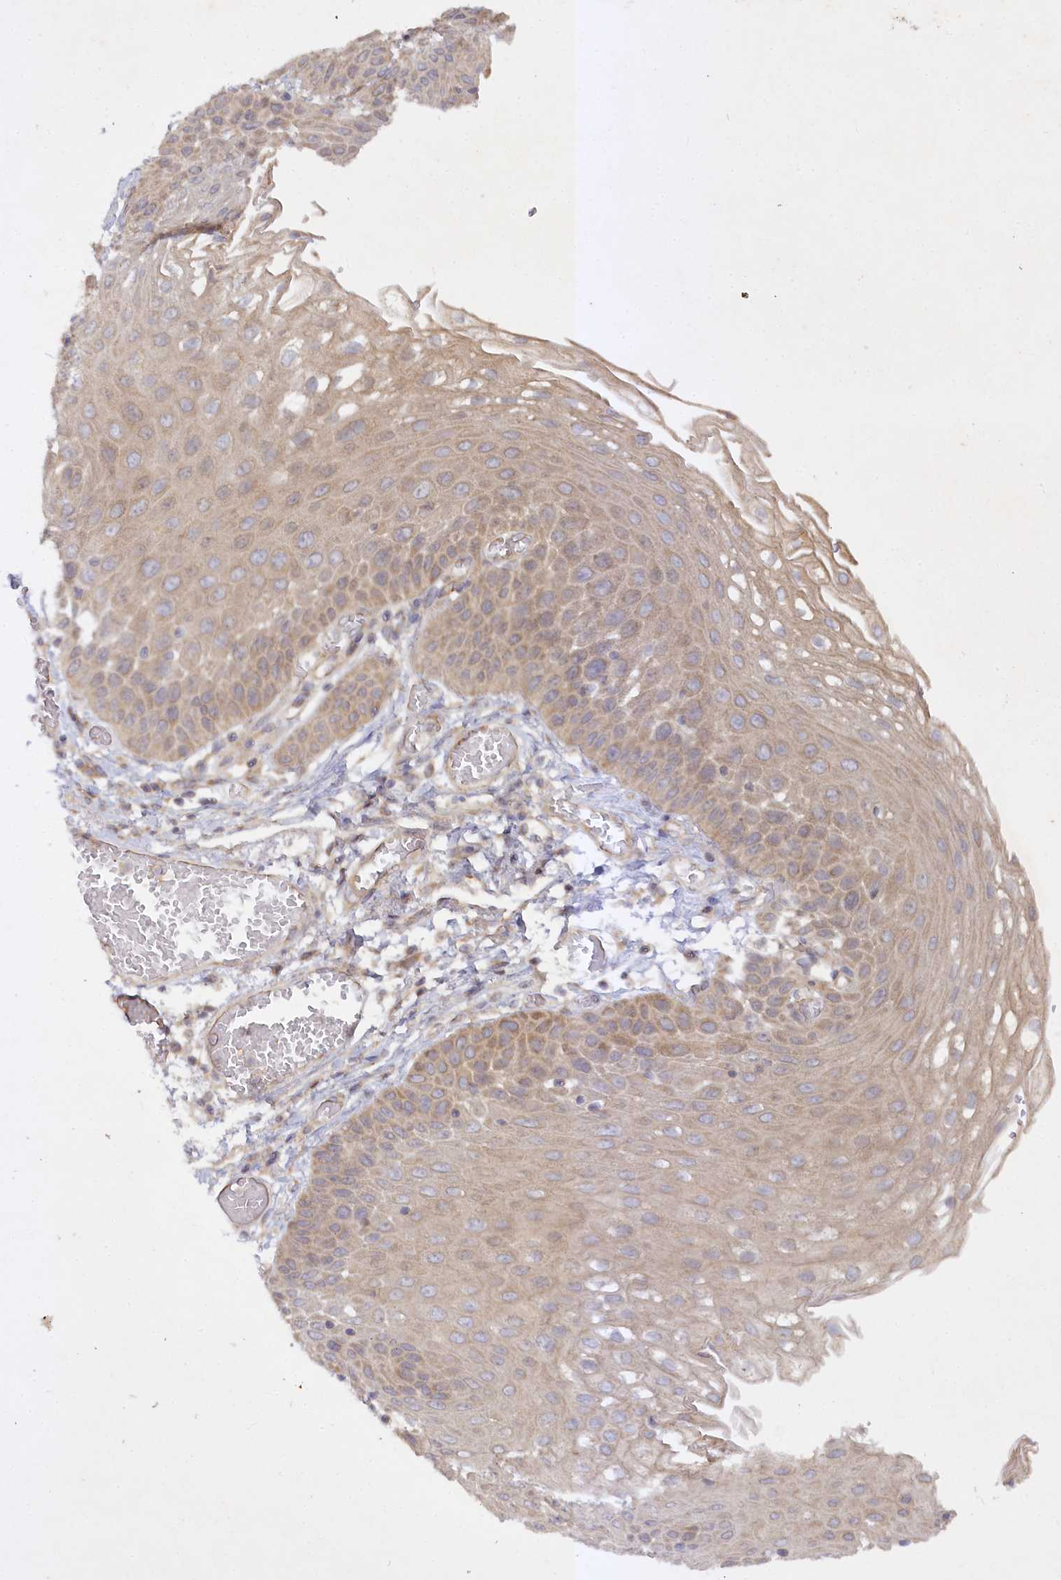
{"staining": {"intensity": "moderate", "quantity": ">75%", "location": "cytoplasmic/membranous"}, "tissue": "esophagus", "cell_type": "Squamous epithelial cells", "image_type": "normal", "snomed": [{"axis": "morphology", "description": "Normal tissue, NOS"}, {"axis": "topography", "description": "Esophagus"}], "caption": "A photomicrograph of esophagus stained for a protein displays moderate cytoplasmic/membranous brown staining in squamous epithelial cells. Ihc stains the protein in brown and the nuclei are stained blue.", "gene": "TRAF3IP1", "patient": {"sex": "male", "age": 81}}